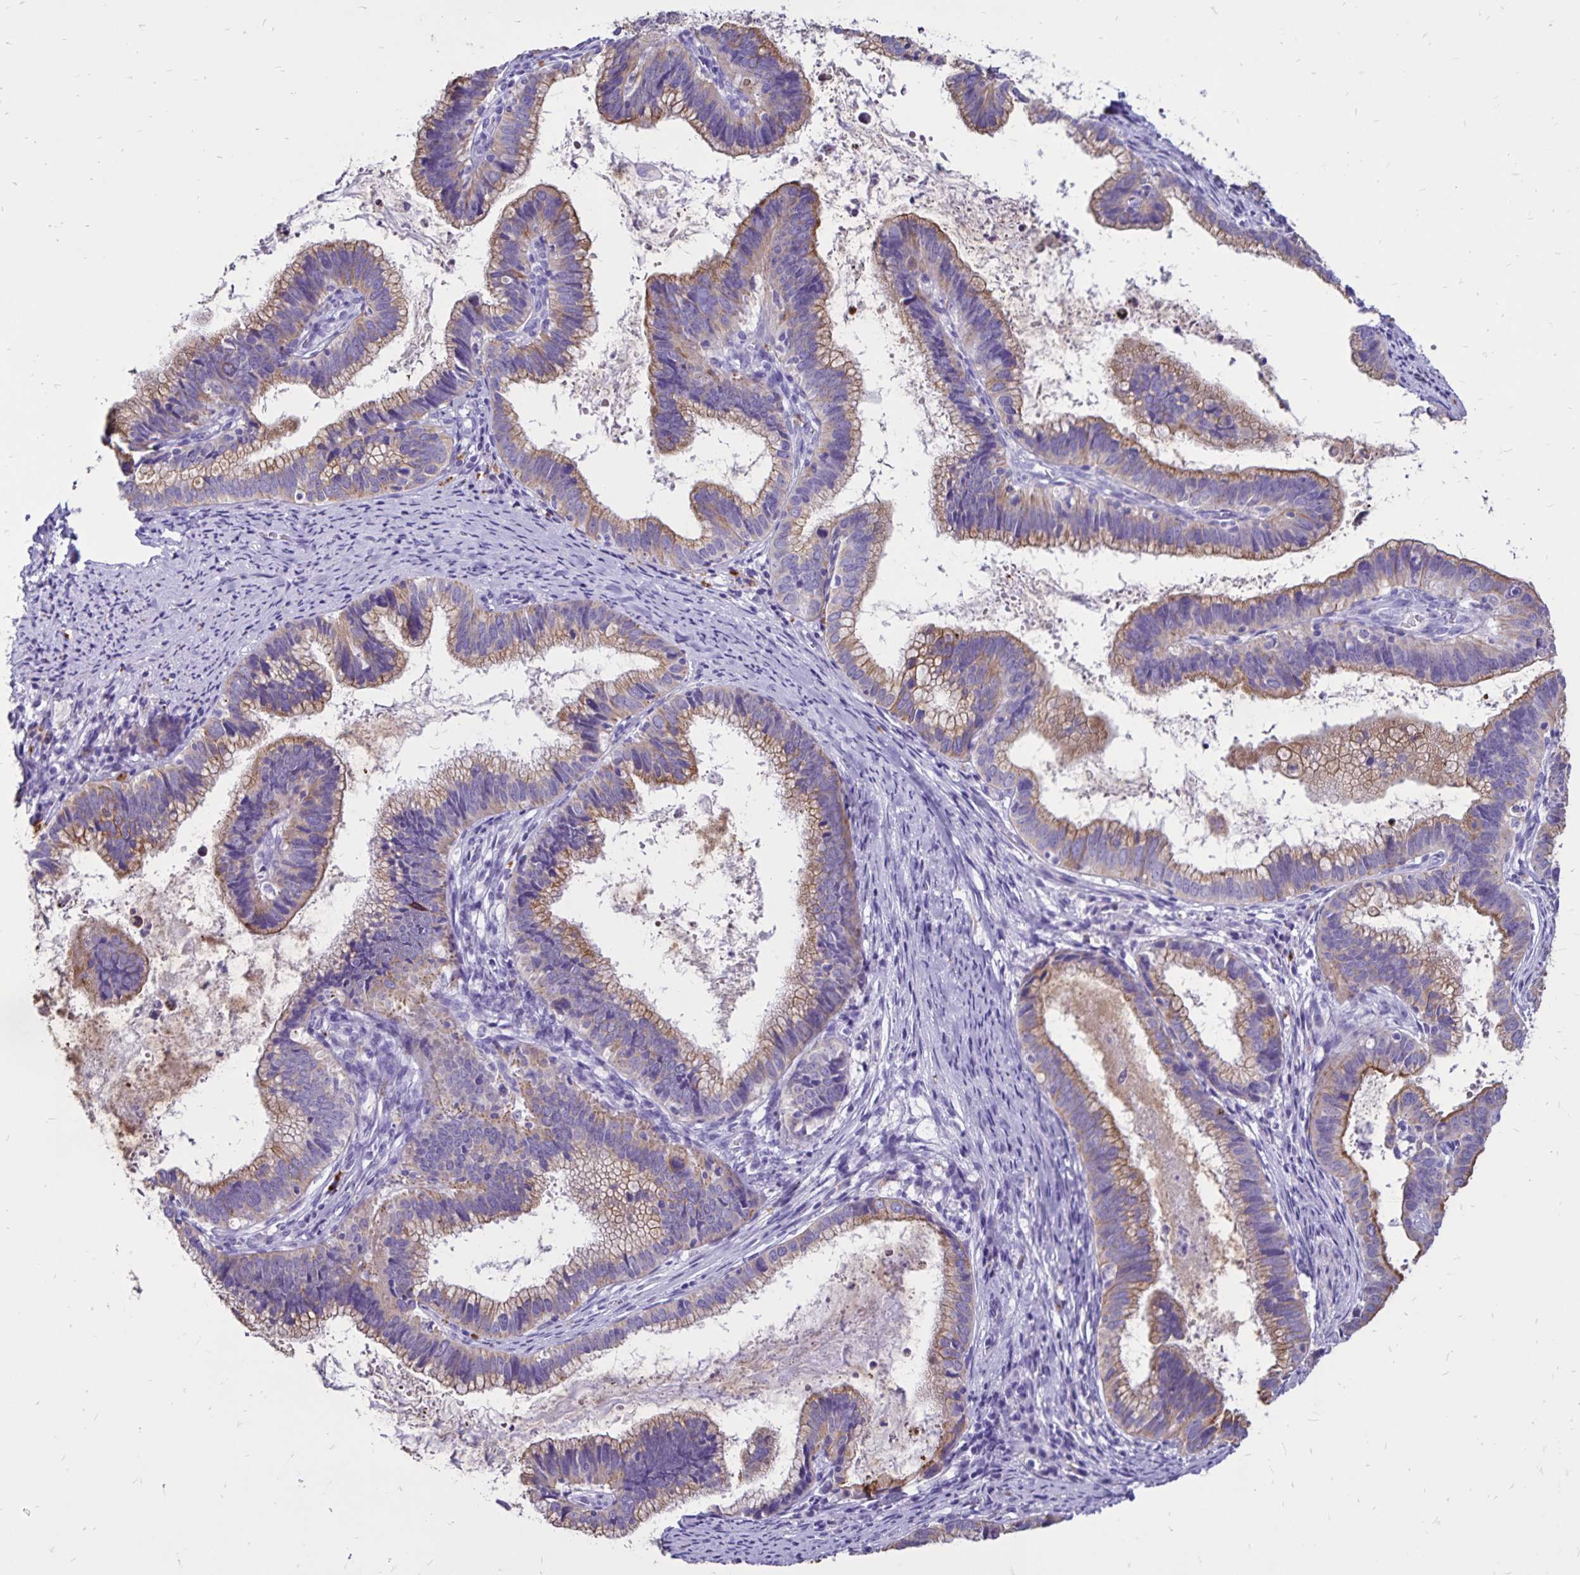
{"staining": {"intensity": "moderate", "quantity": "25%-75%", "location": "cytoplasmic/membranous"}, "tissue": "cervical cancer", "cell_type": "Tumor cells", "image_type": "cancer", "snomed": [{"axis": "morphology", "description": "Adenocarcinoma, NOS"}, {"axis": "topography", "description": "Cervix"}], "caption": "Moderate cytoplasmic/membranous staining for a protein is seen in about 25%-75% of tumor cells of adenocarcinoma (cervical) using IHC.", "gene": "EVPL", "patient": {"sex": "female", "age": 61}}